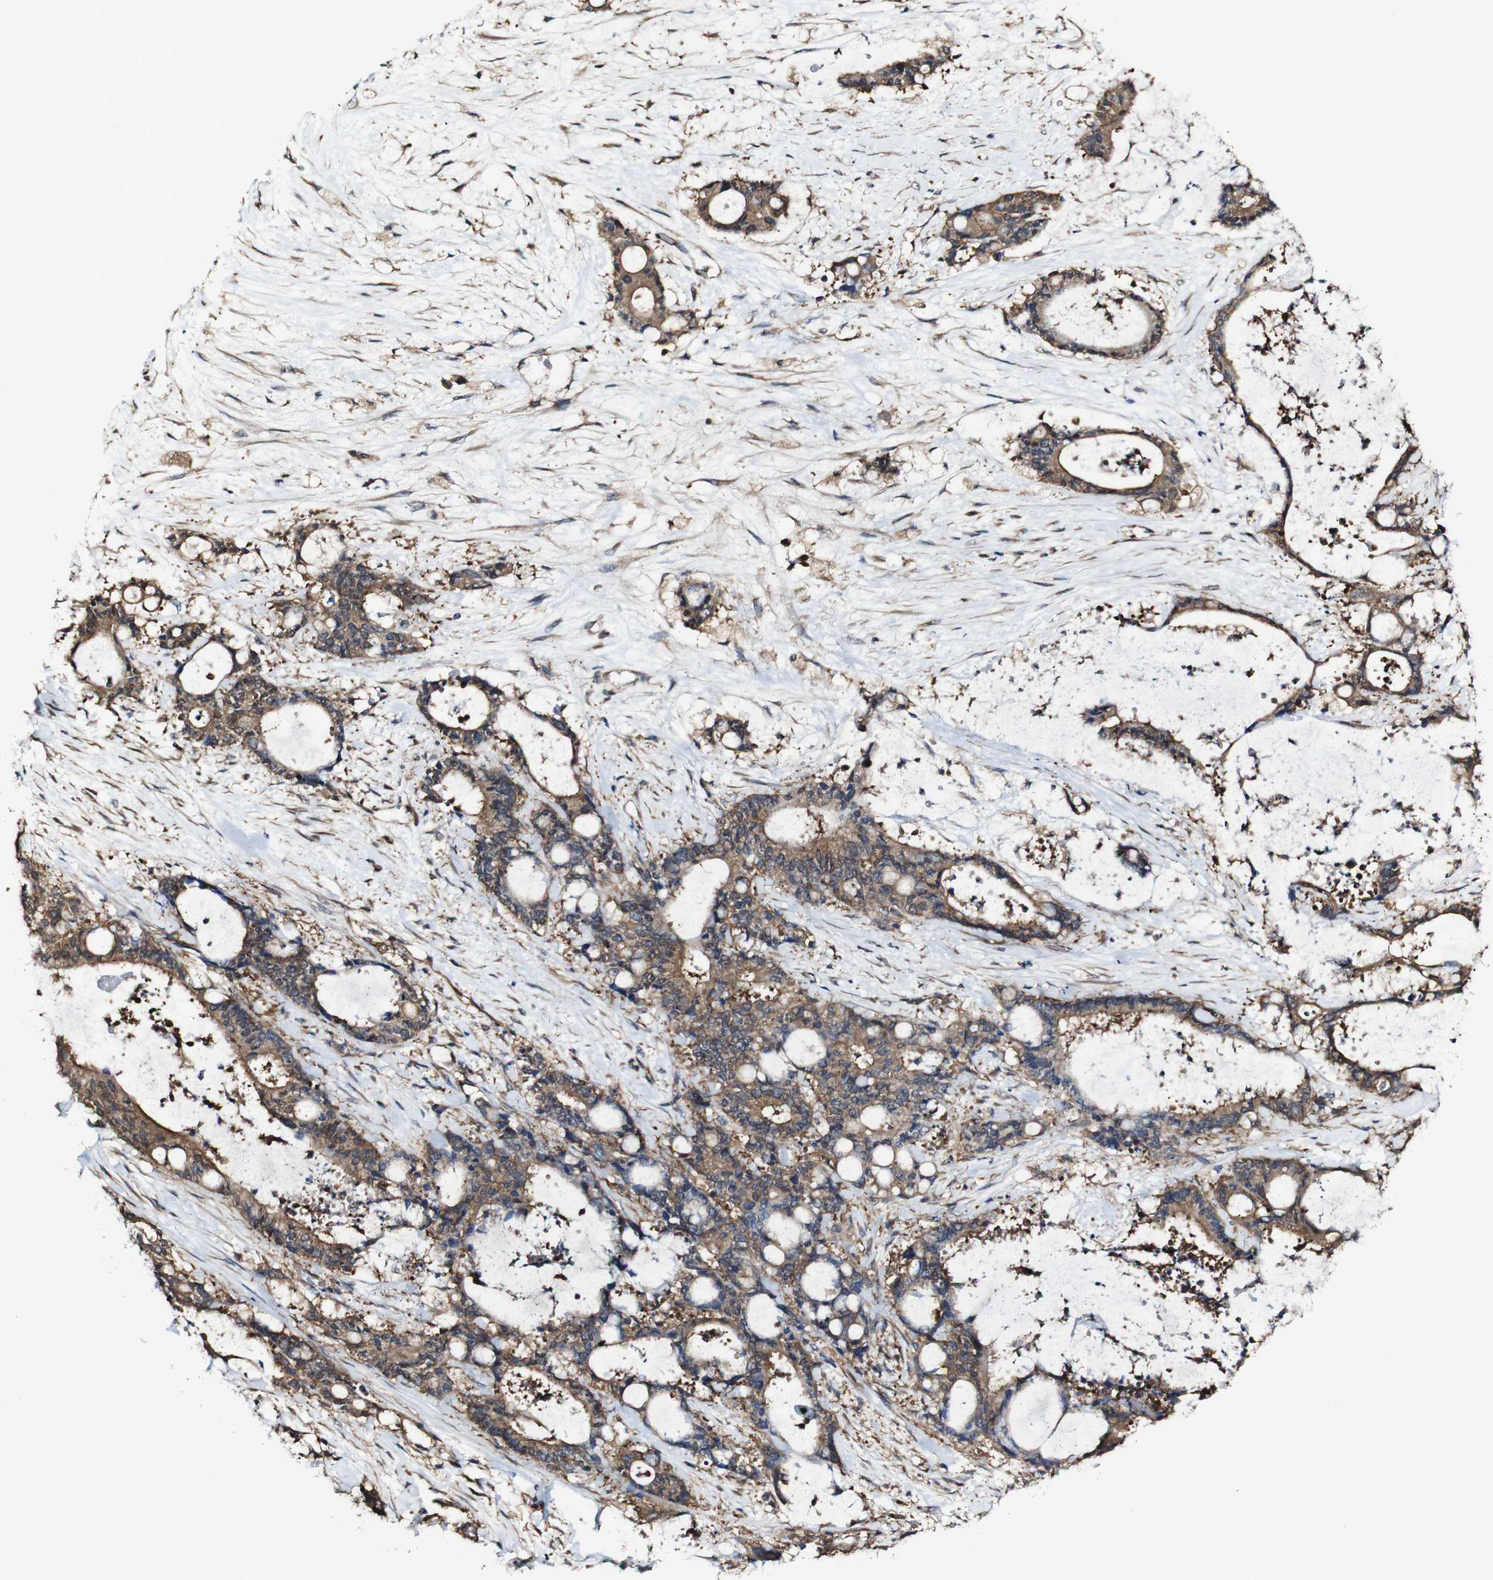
{"staining": {"intensity": "moderate", "quantity": ">75%", "location": "cytoplasmic/membranous"}, "tissue": "liver cancer", "cell_type": "Tumor cells", "image_type": "cancer", "snomed": [{"axis": "morphology", "description": "Normal tissue, NOS"}, {"axis": "morphology", "description": "Cholangiocarcinoma"}, {"axis": "topography", "description": "Liver"}, {"axis": "topography", "description": "Peripheral nerve tissue"}], "caption": "Protein analysis of liver cancer (cholangiocarcinoma) tissue displays moderate cytoplasmic/membranous expression in approximately >75% of tumor cells. (brown staining indicates protein expression, while blue staining denotes nuclei).", "gene": "PTPRR", "patient": {"sex": "female", "age": 73}}